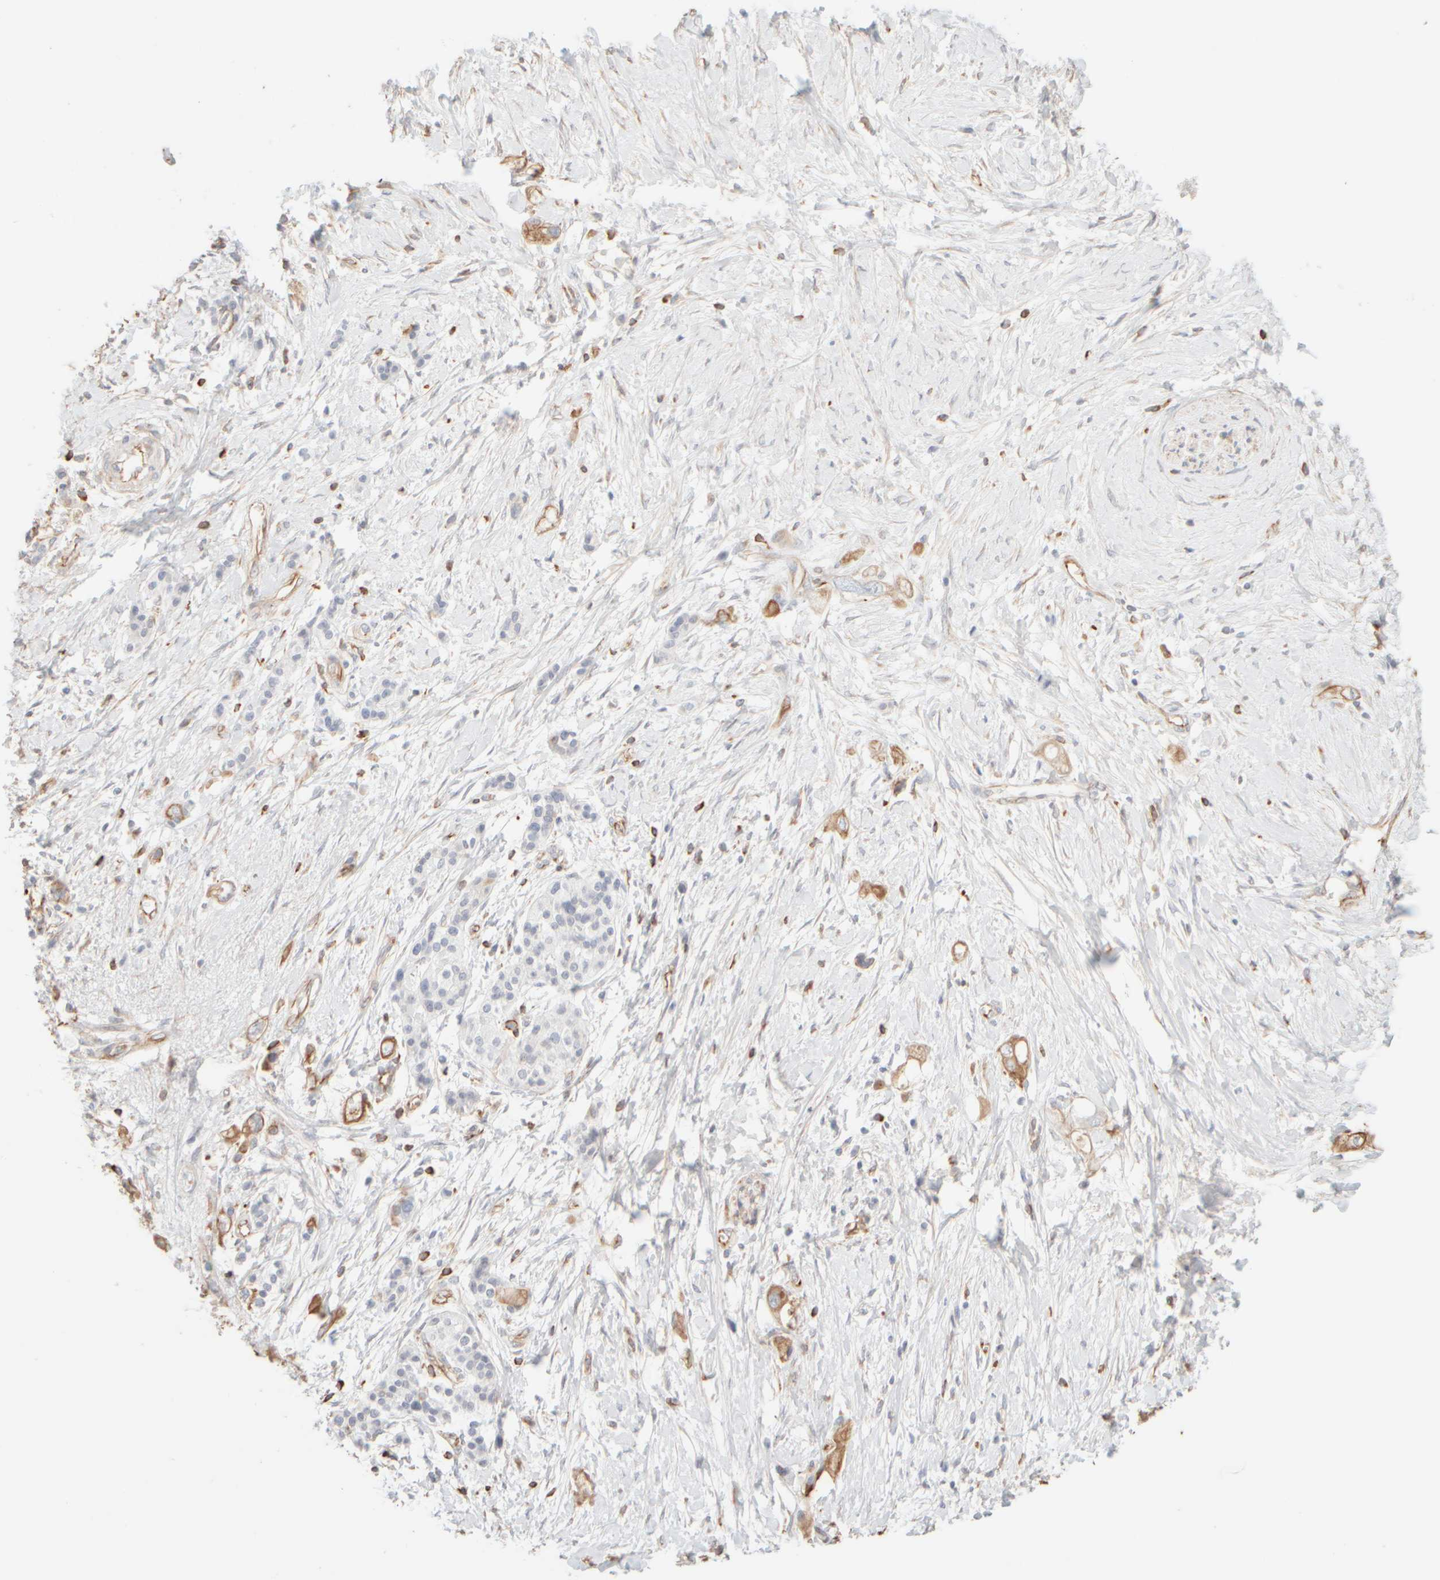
{"staining": {"intensity": "moderate", "quantity": ">75%", "location": "cytoplasmic/membranous"}, "tissue": "pancreatic cancer", "cell_type": "Tumor cells", "image_type": "cancer", "snomed": [{"axis": "morphology", "description": "Adenocarcinoma, NOS"}, {"axis": "topography", "description": "Pancreas"}], "caption": "Protein staining displays moderate cytoplasmic/membranous expression in approximately >75% of tumor cells in pancreatic cancer. Using DAB (3,3'-diaminobenzidine) (brown) and hematoxylin (blue) stains, captured at high magnification using brightfield microscopy.", "gene": "KRT15", "patient": {"sex": "female", "age": 56}}